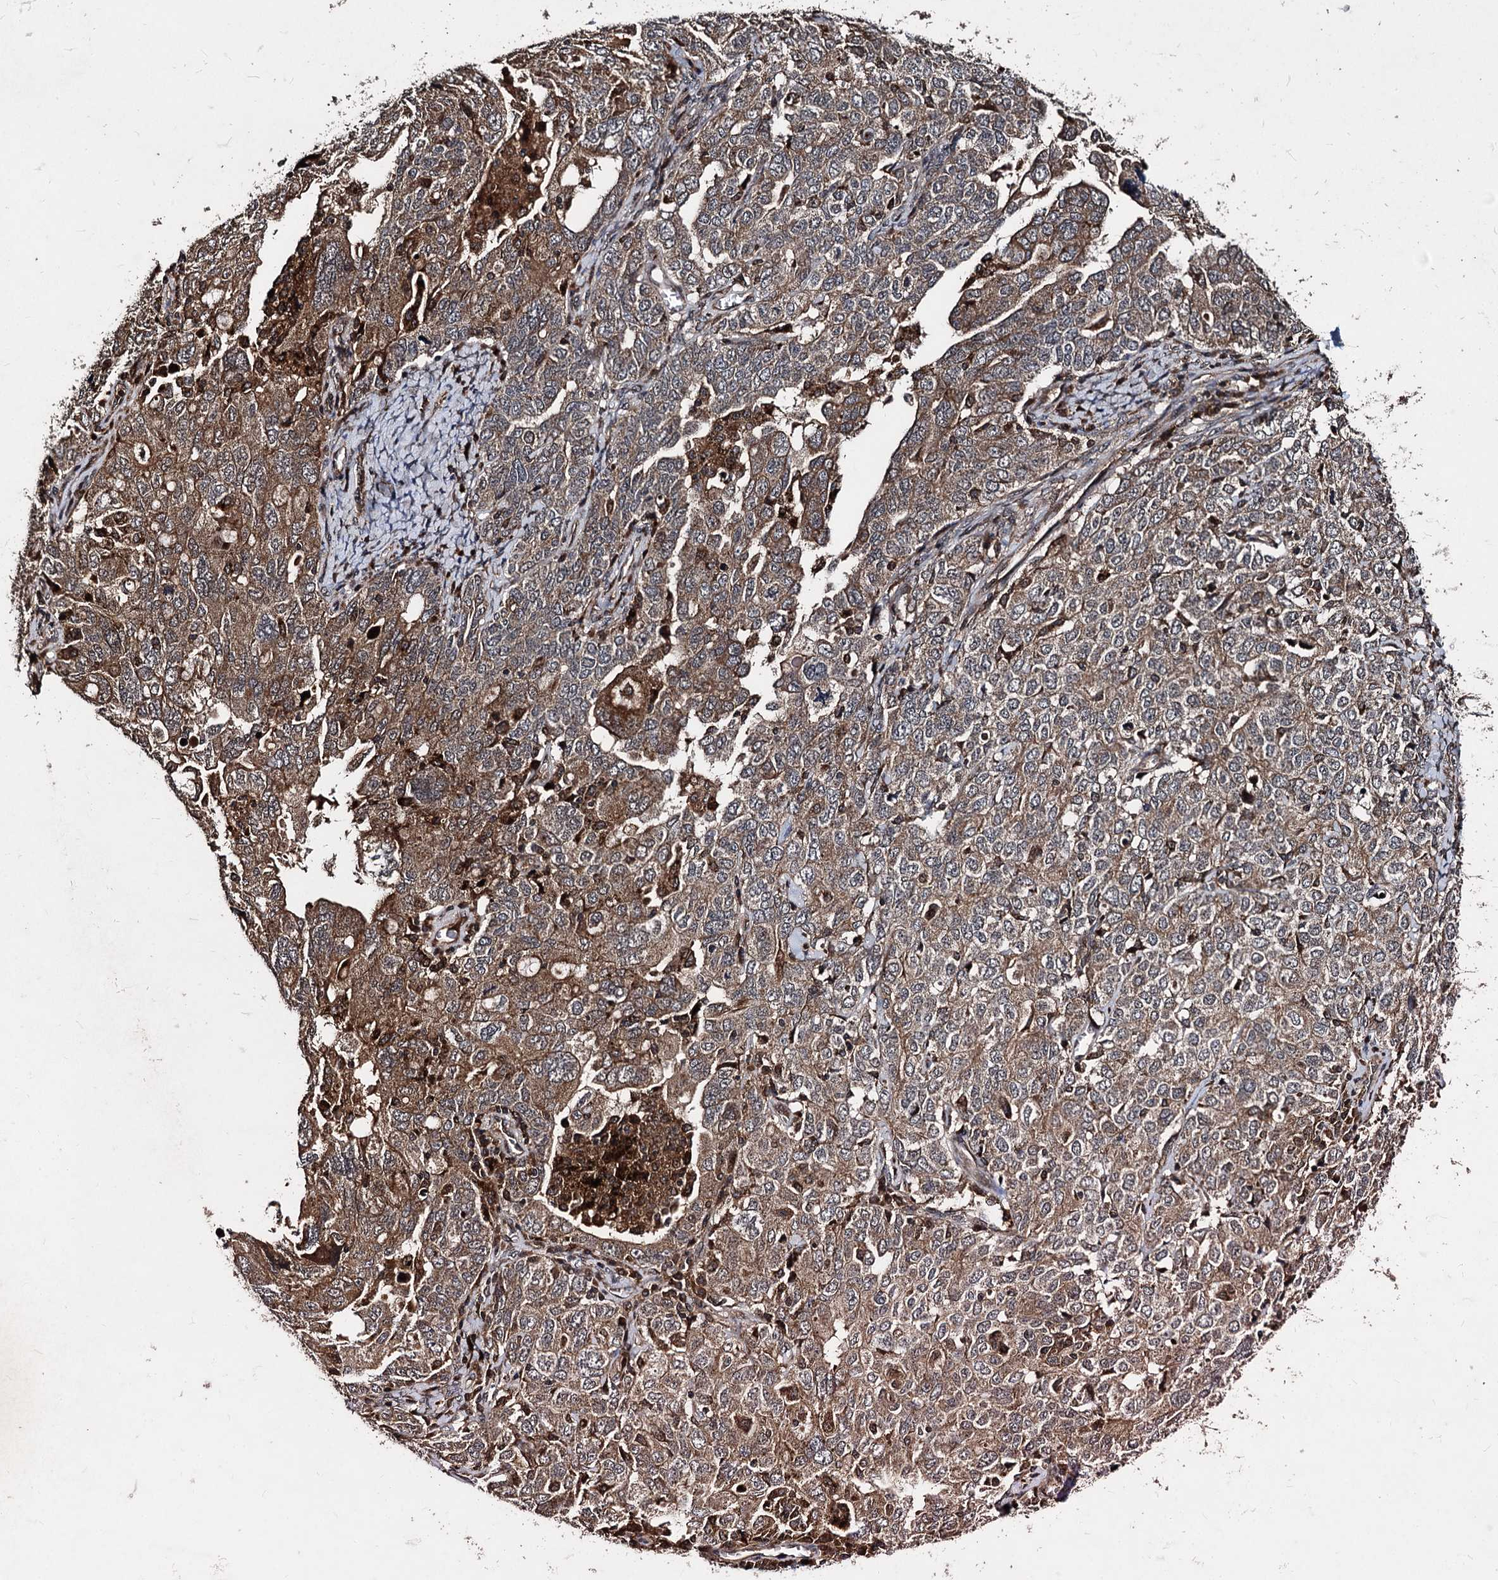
{"staining": {"intensity": "moderate", "quantity": ">75%", "location": "cytoplasmic/membranous"}, "tissue": "ovarian cancer", "cell_type": "Tumor cells", "image_type": "cancer", "snomed": [{"axis": "morphology", "description": "Carcinoma, endometroid"}, {"axis": "topography", "description": "Ovary"}], "caption": "Protein analysis of ovarian endometroid carcinoma tissue shows moderate cytoplasmic/membranous staining in about >75% of tumor cells. Ihc stains the protein of interest in brown and the nuclei are stained blue.", "gene": "BCL2L2", "patient": {"sex": "female", "age": 62}}